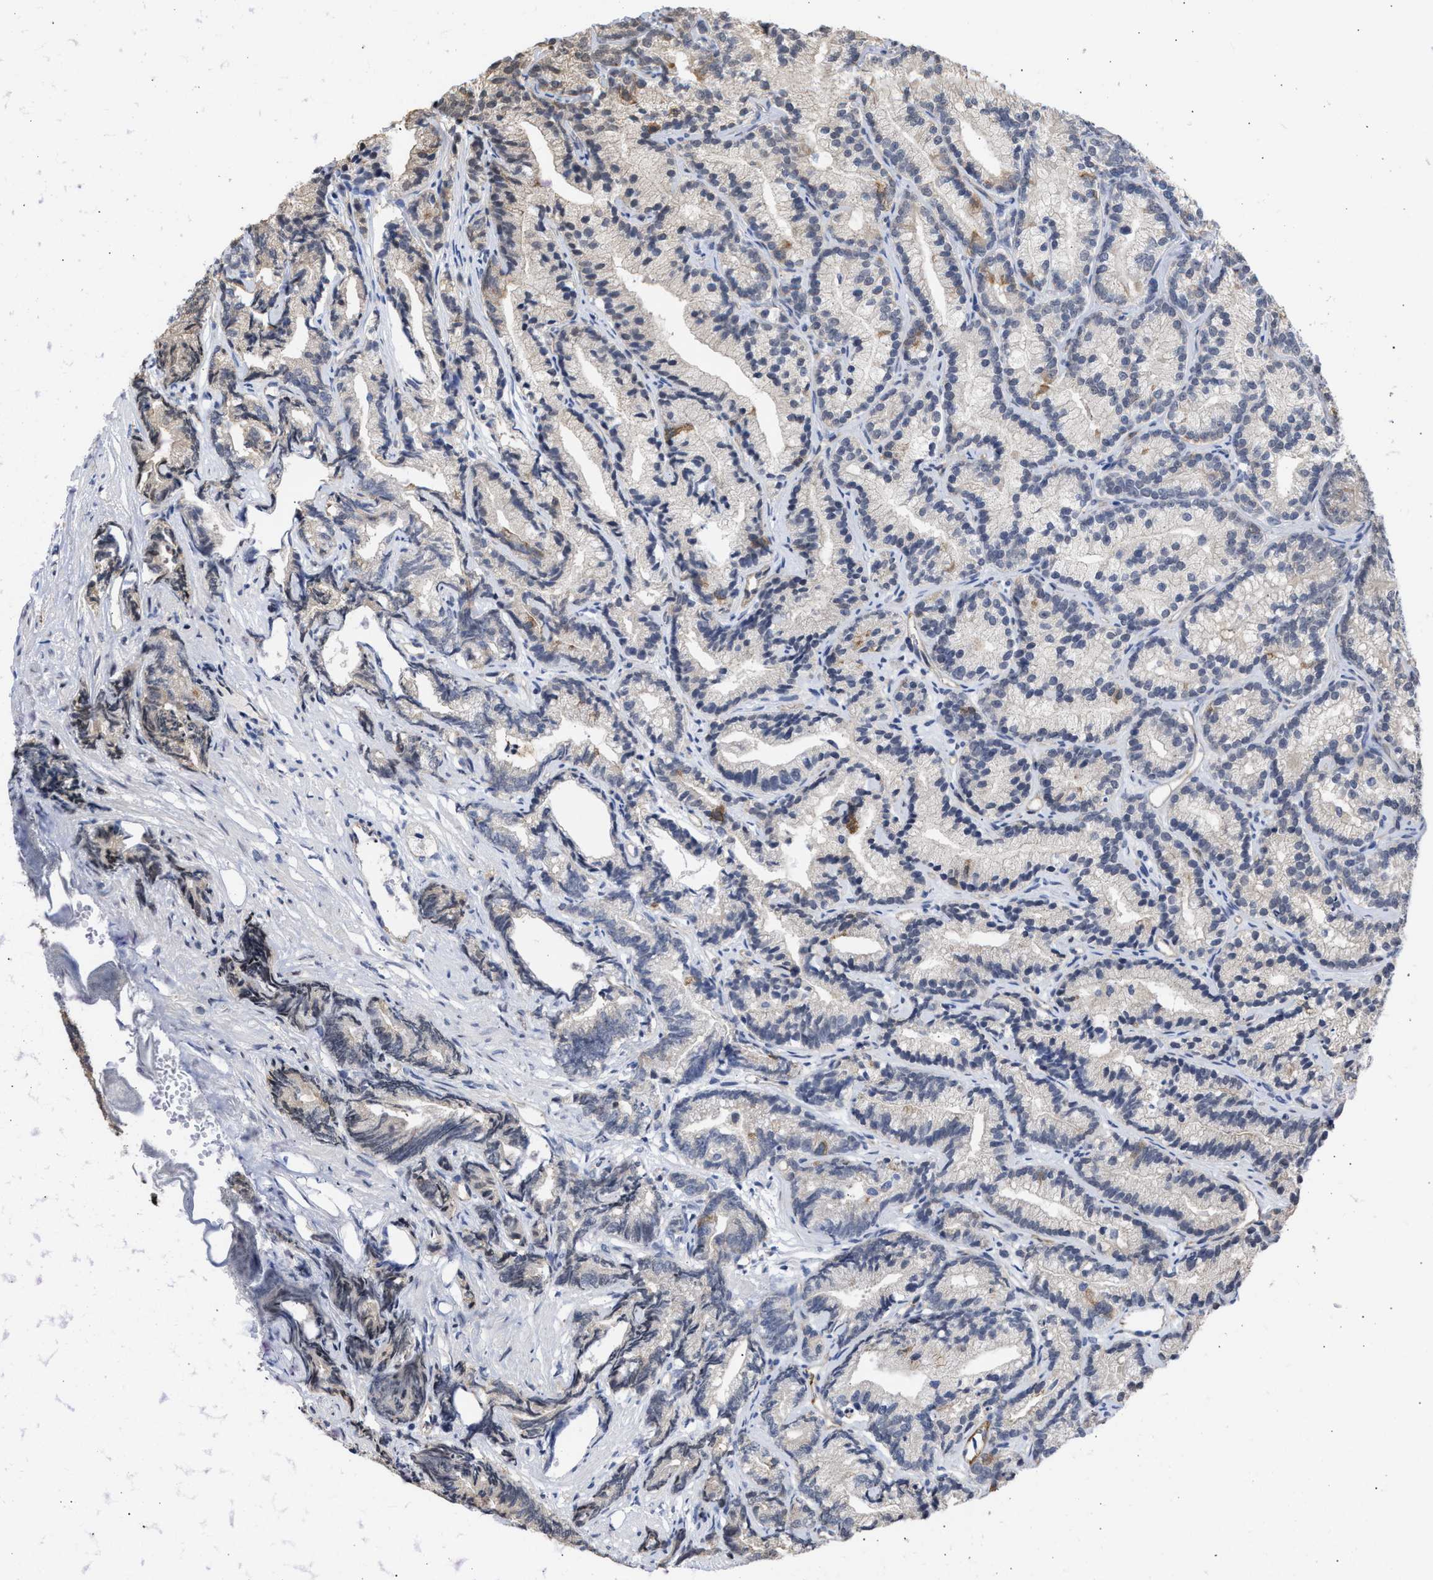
{"staining": {"intensity": "moderate", "quantity": "<25%", "location": "cytoplasmic/membranous"}, "tissue": "prostate cancer", "cell_type": "Tumor cells", "image_type": "cancer", "snomed": [{"axis": "morphology", "description": "Adenocarcinoma, Low grade"}, {"axis": "topography", "description": "Prostate"}], "caption": "Protein expression analysis of adenocarcinoma (low-grade) (prostate) reveals moderate cytoplasmic/membranous expression in about <25% of tumor cells.", "gene": "THRA", "patient": {"sex": "male", "age": 89}}